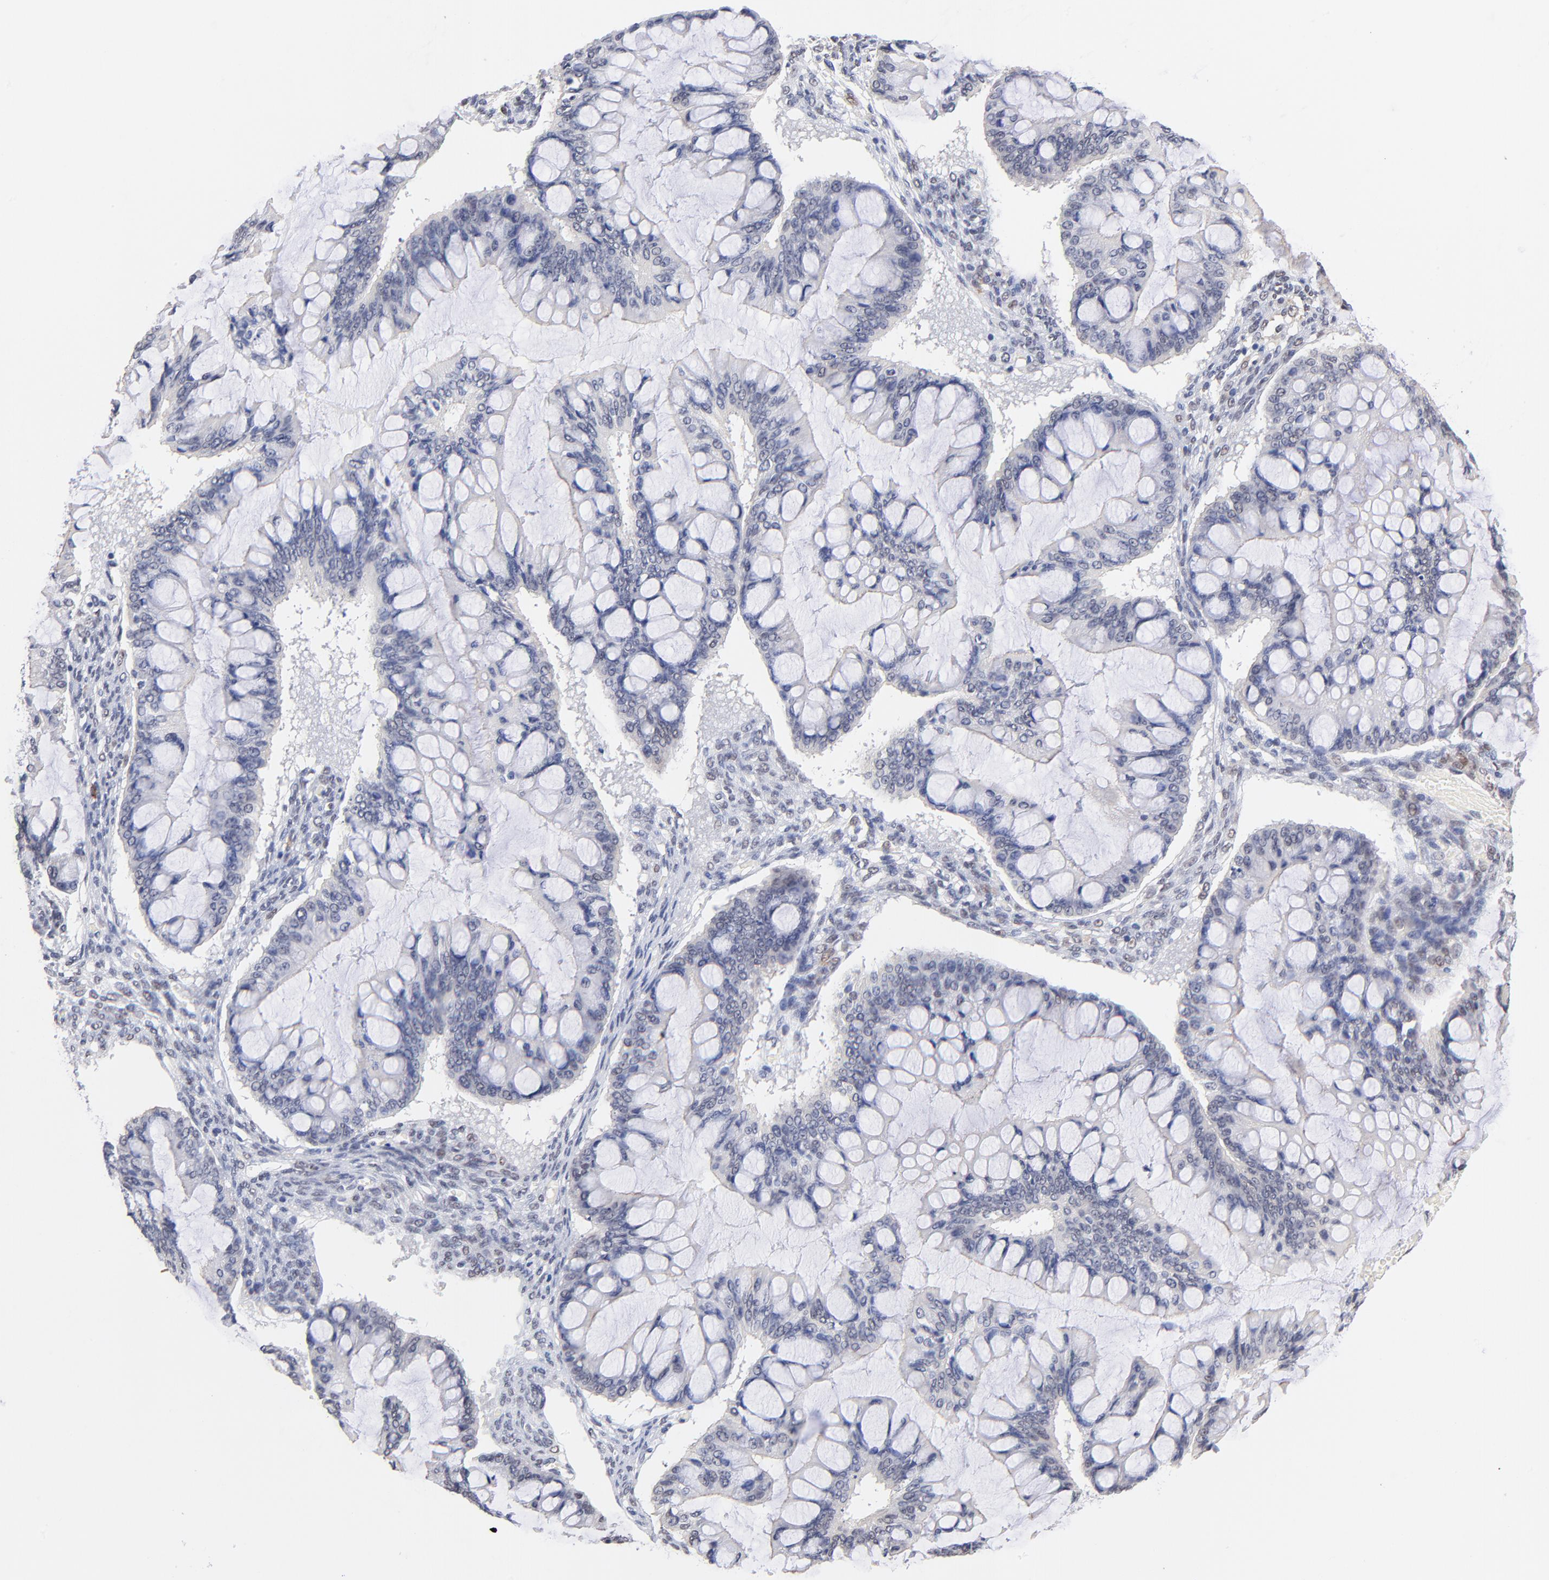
{"staining": {"intensity": "negative", "quantity": "none", "location": "none"}, "tissue": "ovarian cancer", "cell_type": "Tumor cells", "image_type": "cancer", "snomed": [{"axis": "morphology", "description": "Cystadenocarcinoma, mucinous, NOS"}, {"axis": "topography", "description": "Ovary"}], "caption": "Tumor cells show no significant staining in ovarian mucinous cystadenocarcinoma.", "gene": "ZNF74", "patient": {"sex": "female", "age": 73}}